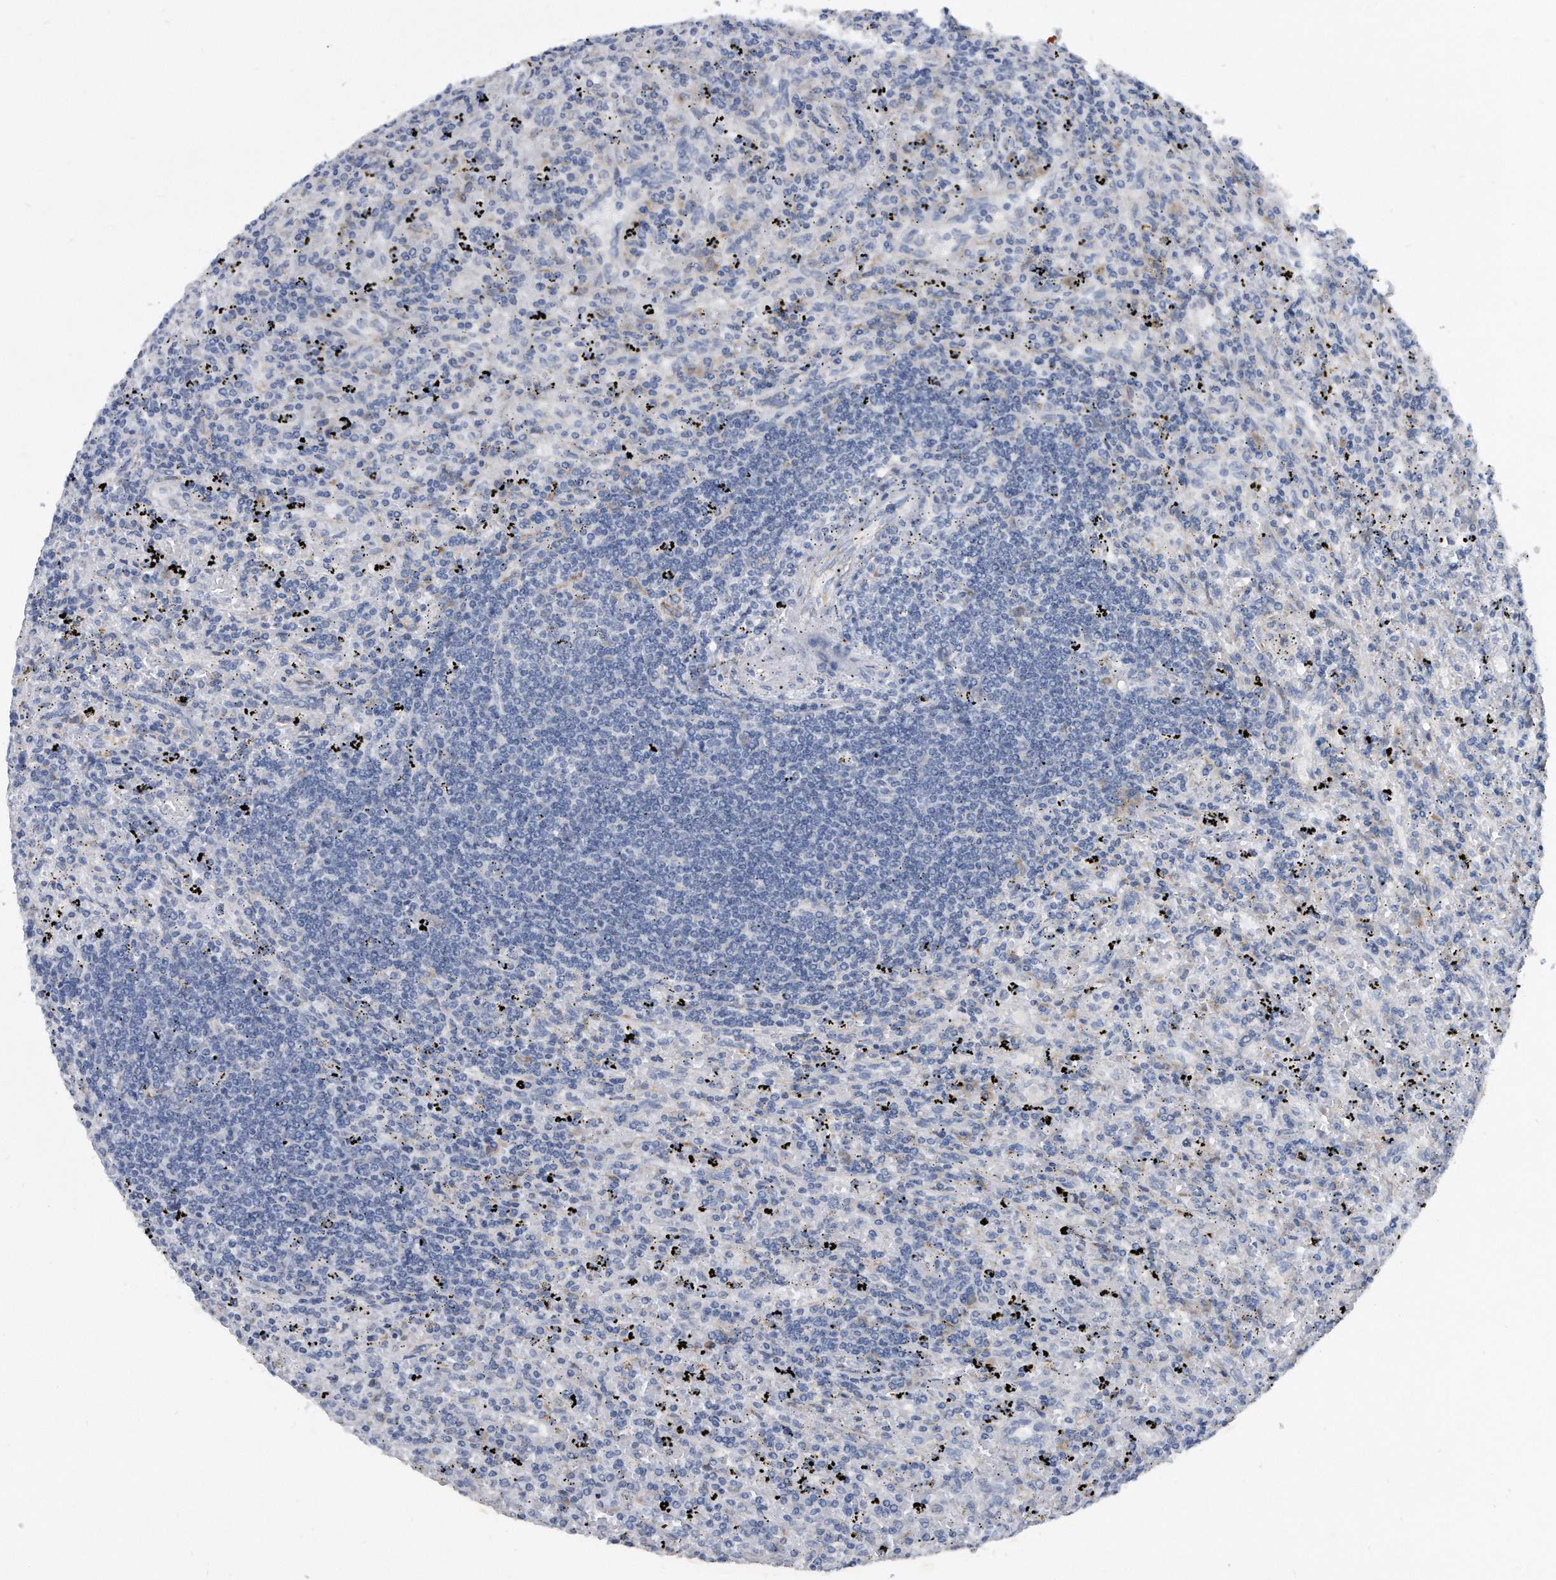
{"staining": {"intensity": "negative", "quantity": "none", "location": "none"}, "tissue": "lymphoma", "cell_type": "Tumor cells", "image_type": "cancer", "snomed": [{"axis": "morphology", "description": "Malignant lymphoma, non-Hodgkin's type, Low grade"}, {"axis": "topography", "description": "Spleen"}], "caption": "An IHC photomicrograph of lymphoma is shown. There is no staining in tumor cells of lymphoma.", "gene": "CCDC47", "patient": {"sex": "male", "age": 76}}